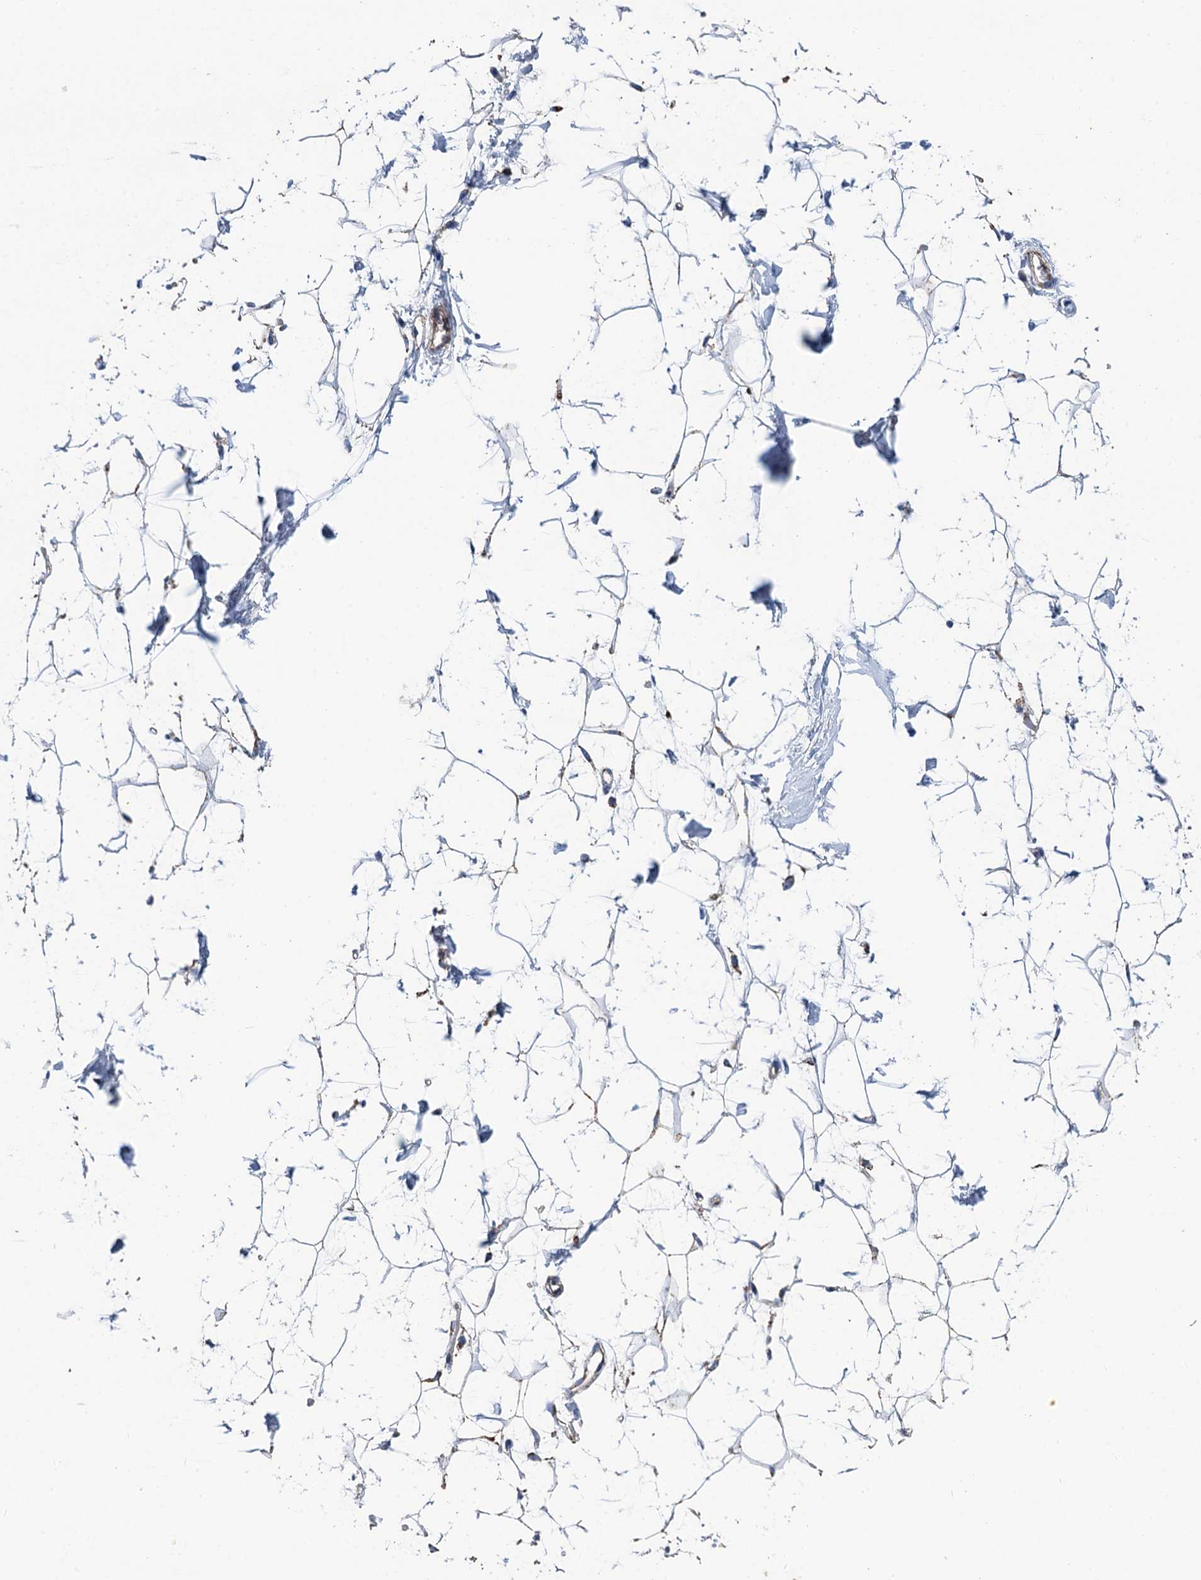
{"staining": {"intensity": "negative", "quantity": "none", "location": "none"}, "tissue": "adipose tissue", "cell_type": "Adipocytes", "image_type": "normal", "snomed": [{"axis": "morphology", "description": "Normal tissue, NOS"}, {"axis": "topography", "description": "Breast"}], "caption": "There is no significant expression in adipocytes of adipose tissue. Nuclei are stained in blue.", "gene": "IVD", "patient": {"sex": "female", "age": 26}}